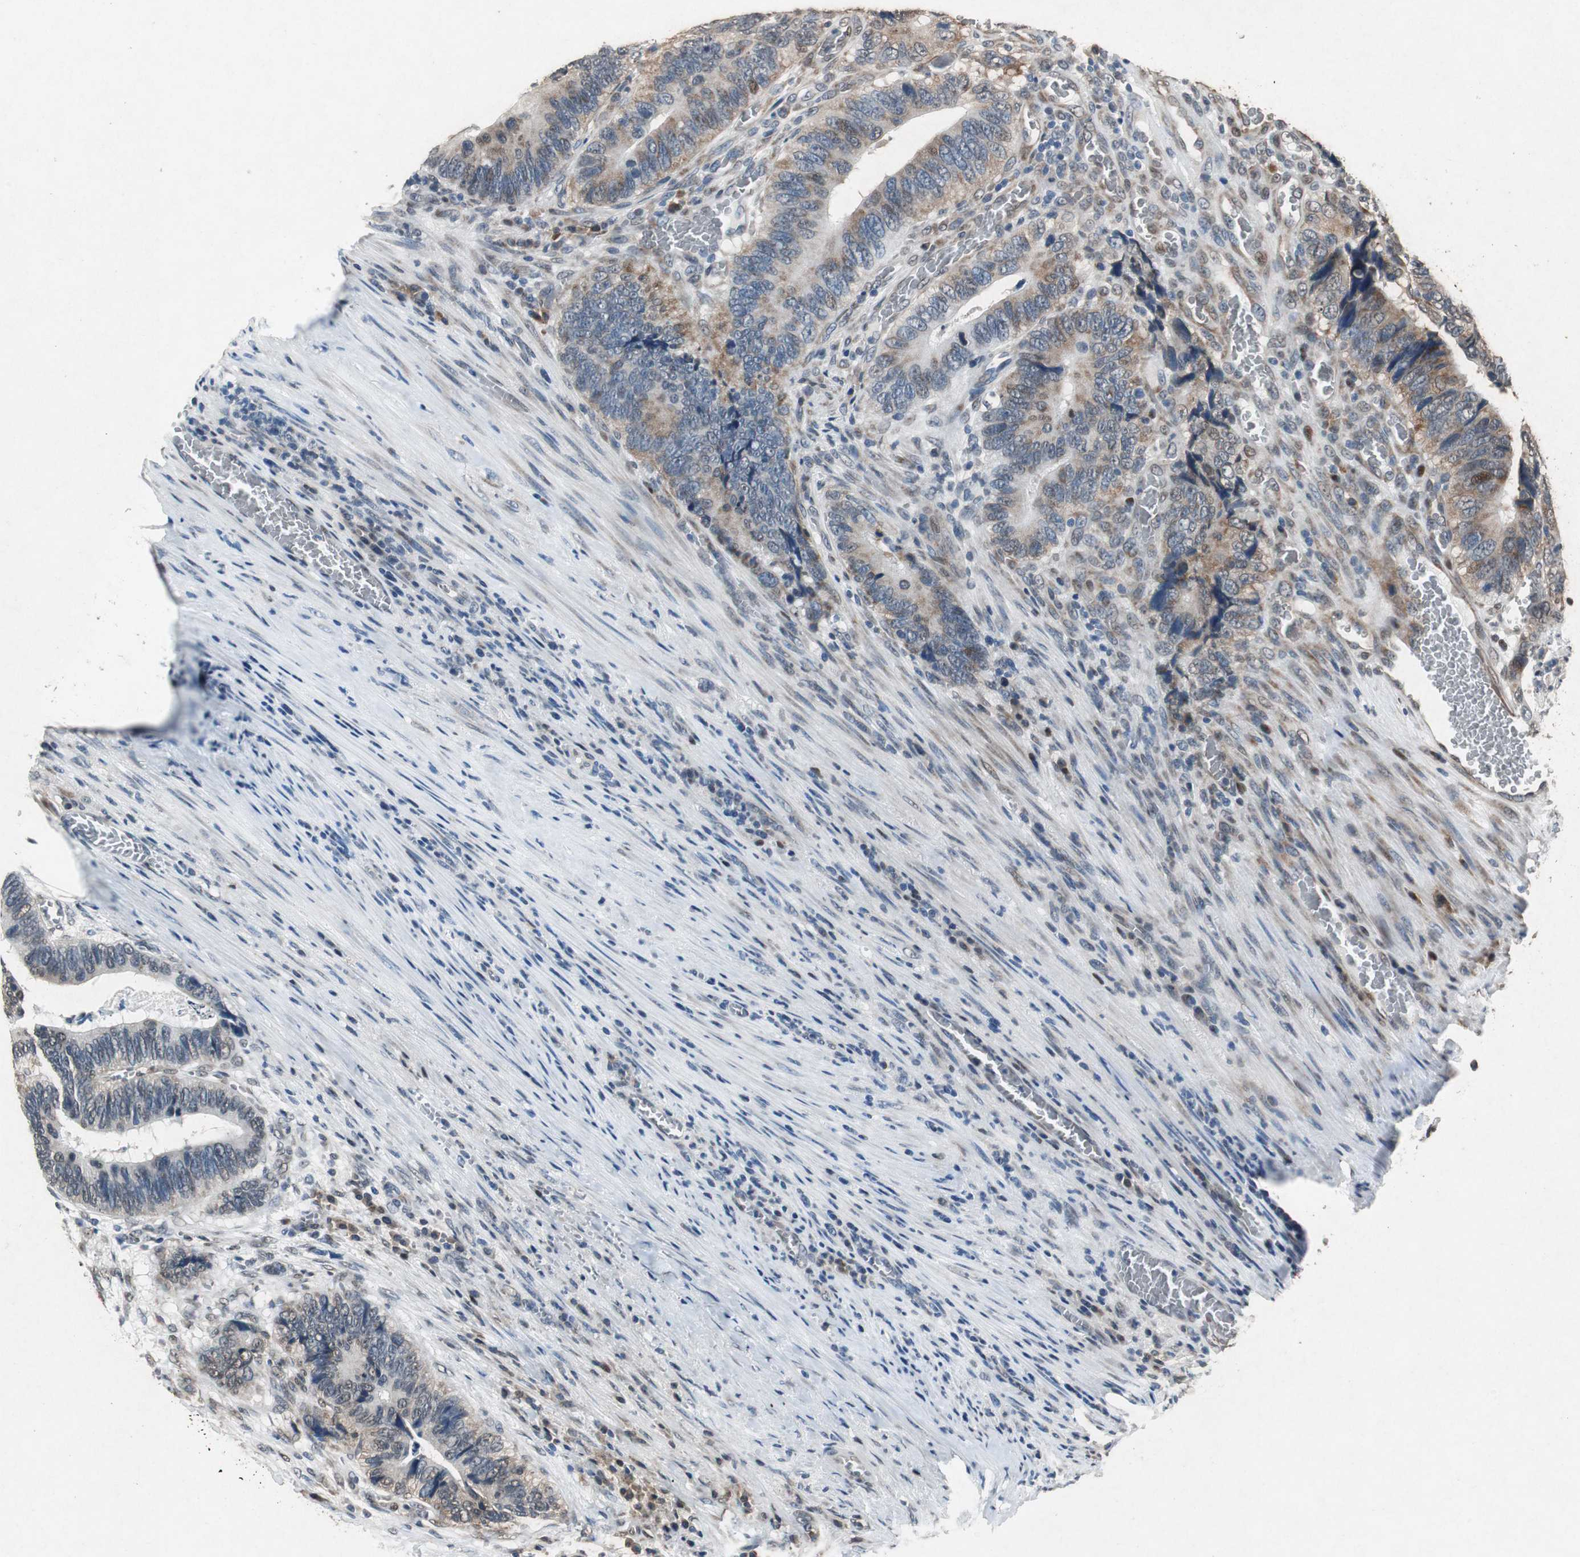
{"staining": {"intensity": "moderate", "quantity": "25%-75%", "location": "cytoplasmic/membranous,nuclear"}, "tissue": "colorectal cancer", "cell_type": "Tumor cells", "image_type": "cancer", "snomed": [{"axis": "morphology", "description": "Adenocarcinoma, NOS"}, {"axis": "topography", "description": "Colon"}], "caption": "Immunohistochemical staining of colorectal adenocarcinoma displays medium levels of moderate cytoplasmic/membranous and nuclear protein staining in approximately 25%-75% of tumor cells. The protein of interest is stained brown, and the nuclei are stained in blue (DAB IHC with brightfield microscopy, high magnification).", "gene": "RPL35", "patient": {"sex": "male", "age": 72}}